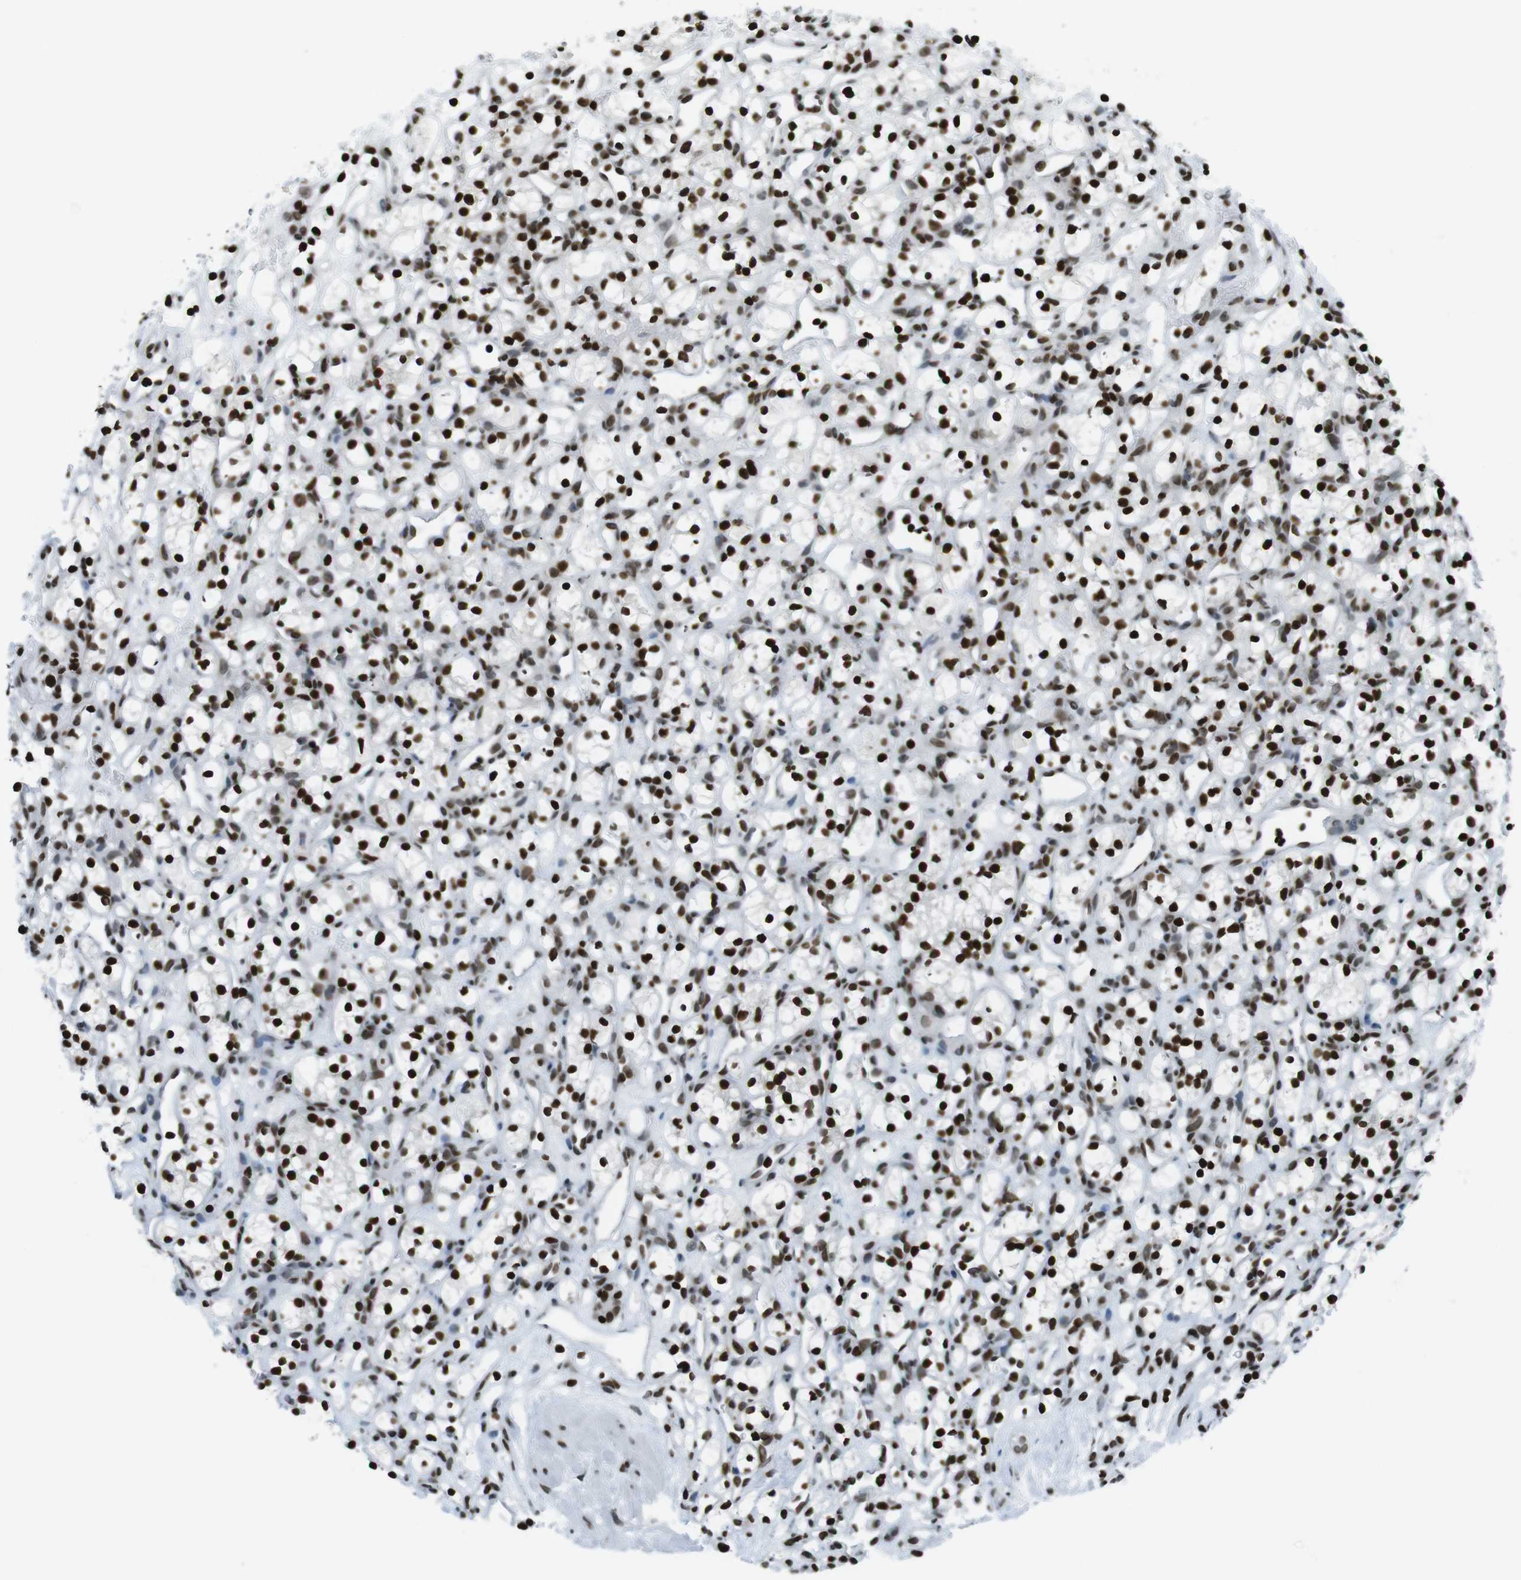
{"staining": {"intensity": "strong", "quantity": ">75%", "location": "nuclear"}, "tissue": "renal cancer", "cell_type": "Tumor cells", "image_type": "cancer", "snomed": [{"axis": "morphology", "description": "Adenocarcinoma, NOS"}, {"axis": "topography", "description": "Kidney"}], "caption": "High-magnification brightfield microscopy of renal adenocarcinoma stained with DAB (brown) and counterstained with hematoxylin (blue). tumor cells exhibit strong nuclear staining is identified in approximately>75% of cells.", "gene": "H2AC8", "patient": {"sex": "female", "age": 60}}